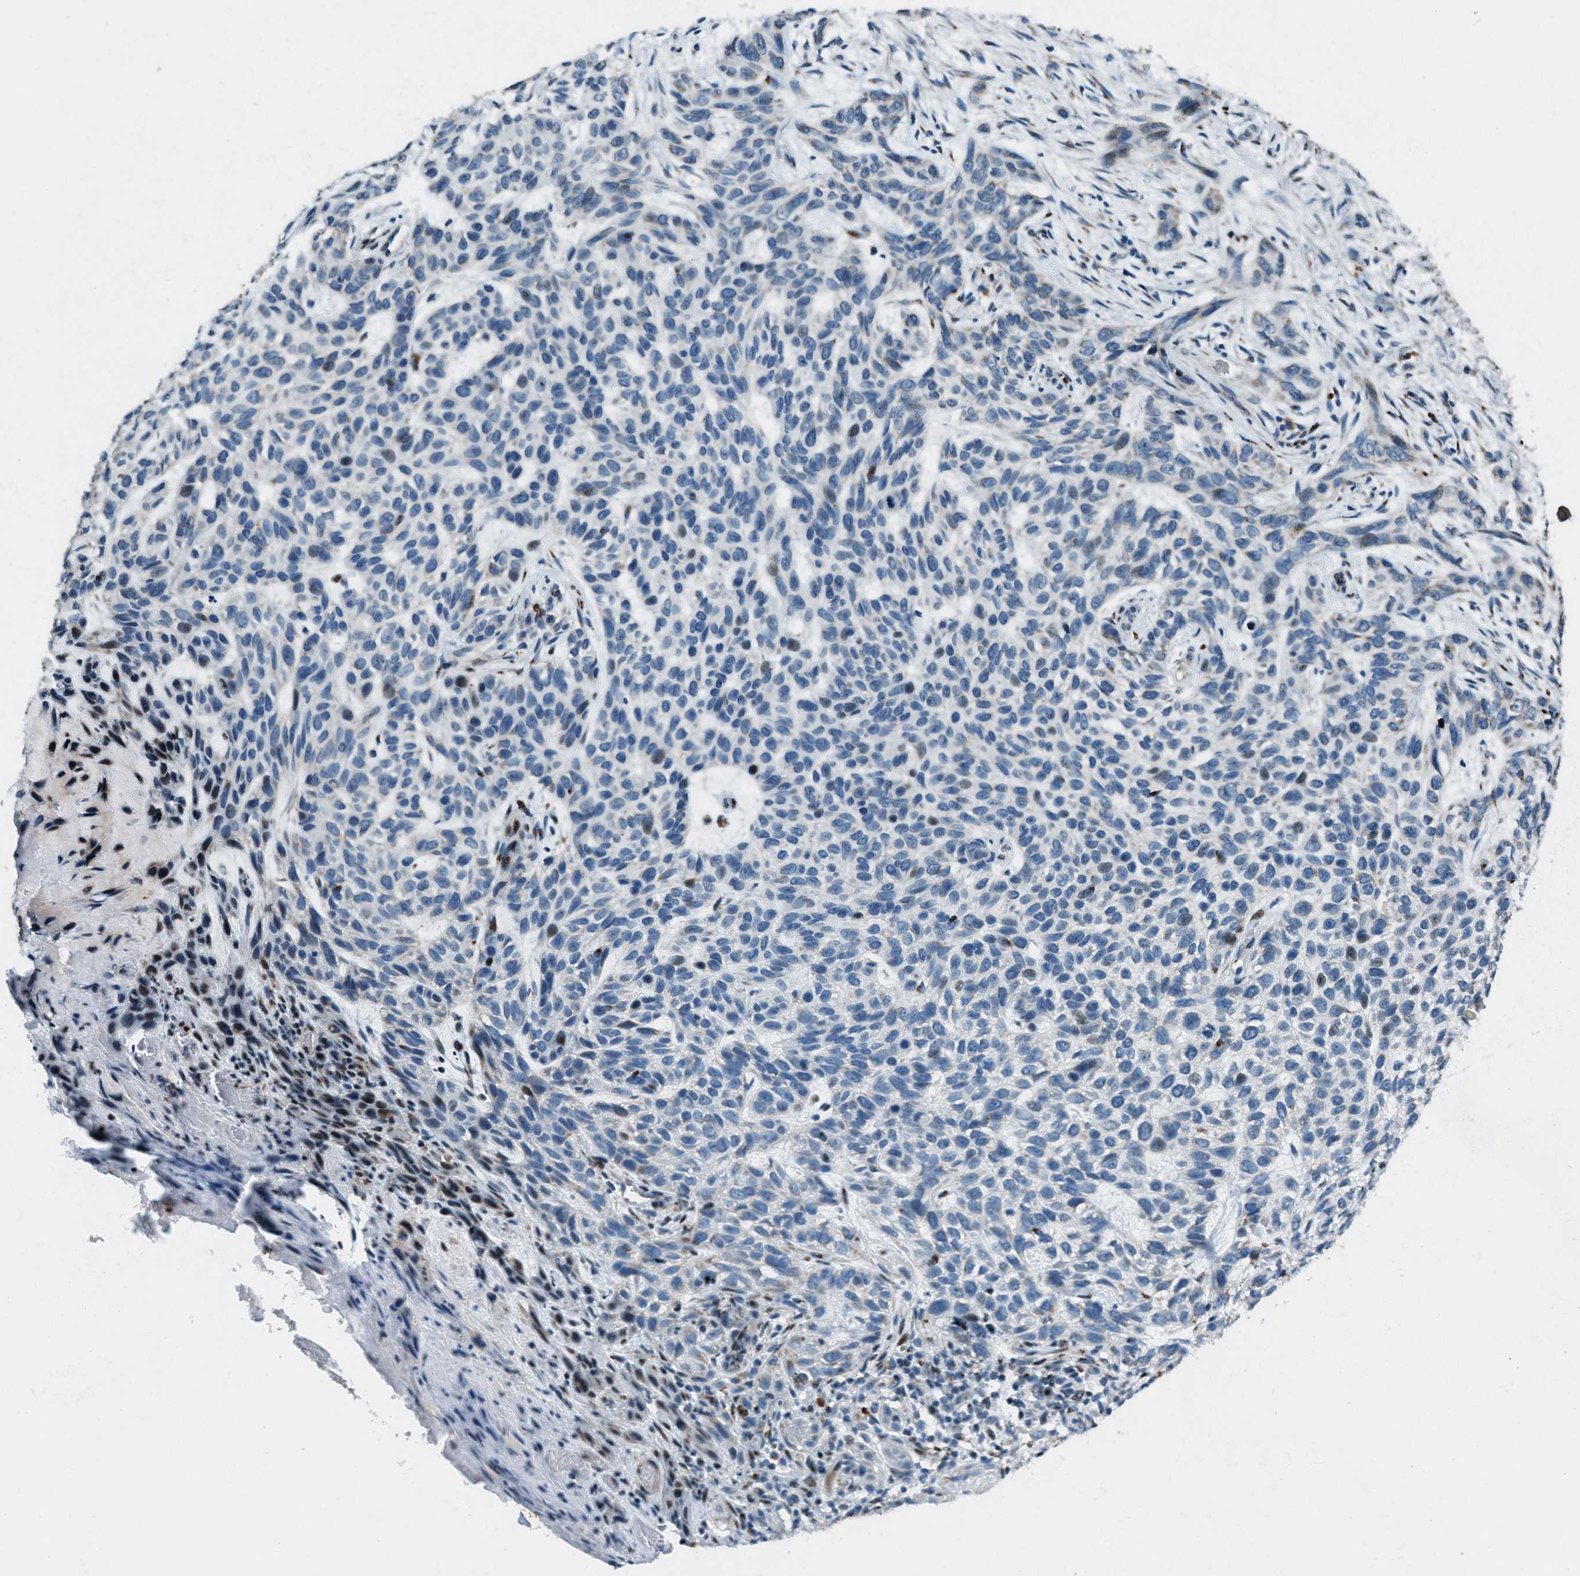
{"staining": {"intensity": "weak", "quantity": "<25%", "location": "cytoplasmic/membranous"}, "tissue": "skin cancer", "cell_type": "Tumor cells", "image_type": "cancer", "snomed": [{"axis": "morphology", "description": "Normal tissue, NOS"}, {"axis": "morphology", "description": "Basal cell carcinoma"}, {"axis": "topography", "description": "Skin"}], "caption": "Immunohistochemical staining of human skin cancer reveals no significant positivity in tumor cells.", "gene": "GPC6", "patient": {"sex": "male", "age": 79}}